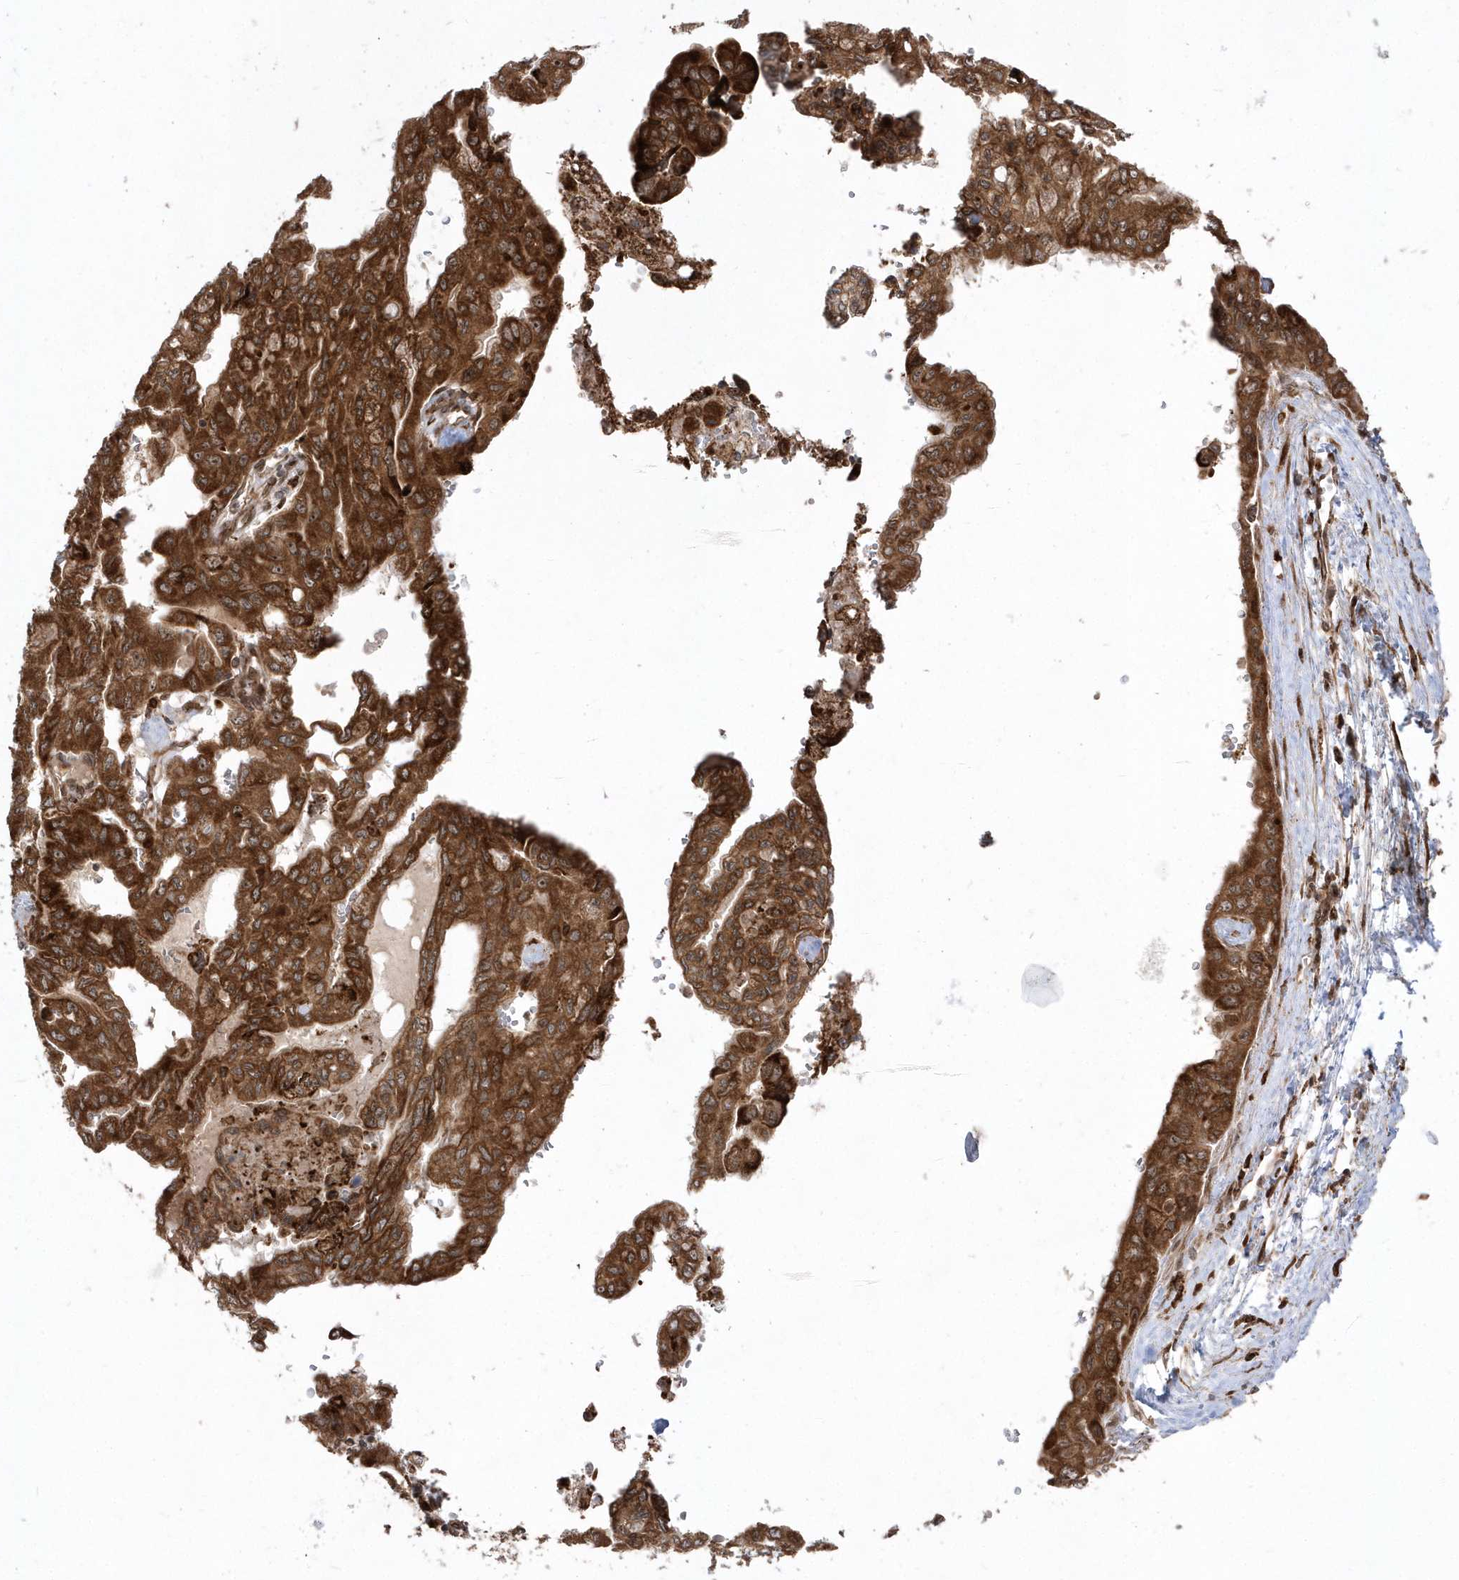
{"staining": {"intensity": "strong", "quantity": ">75%", "location": "cytoplasmic/membranous,nuclear"}, "tissue": "pancreatic cancer", "cell_type": "Tumor cells", "image_type": "cancer", "snomed": [{"axis": "morphology", "description": "Adenocarcinoma, NOS"}, {"axis": "topography", "description": "Pancreas"}], "caption": "Pancreatic adenocarcinoma stained with a brown dye displays strong cytoplasmic/membranous and nuclear positive staining in about >75% of tumor cells.", "gene": "EPC2", "patient": {"sex": "male", "age": 51}}